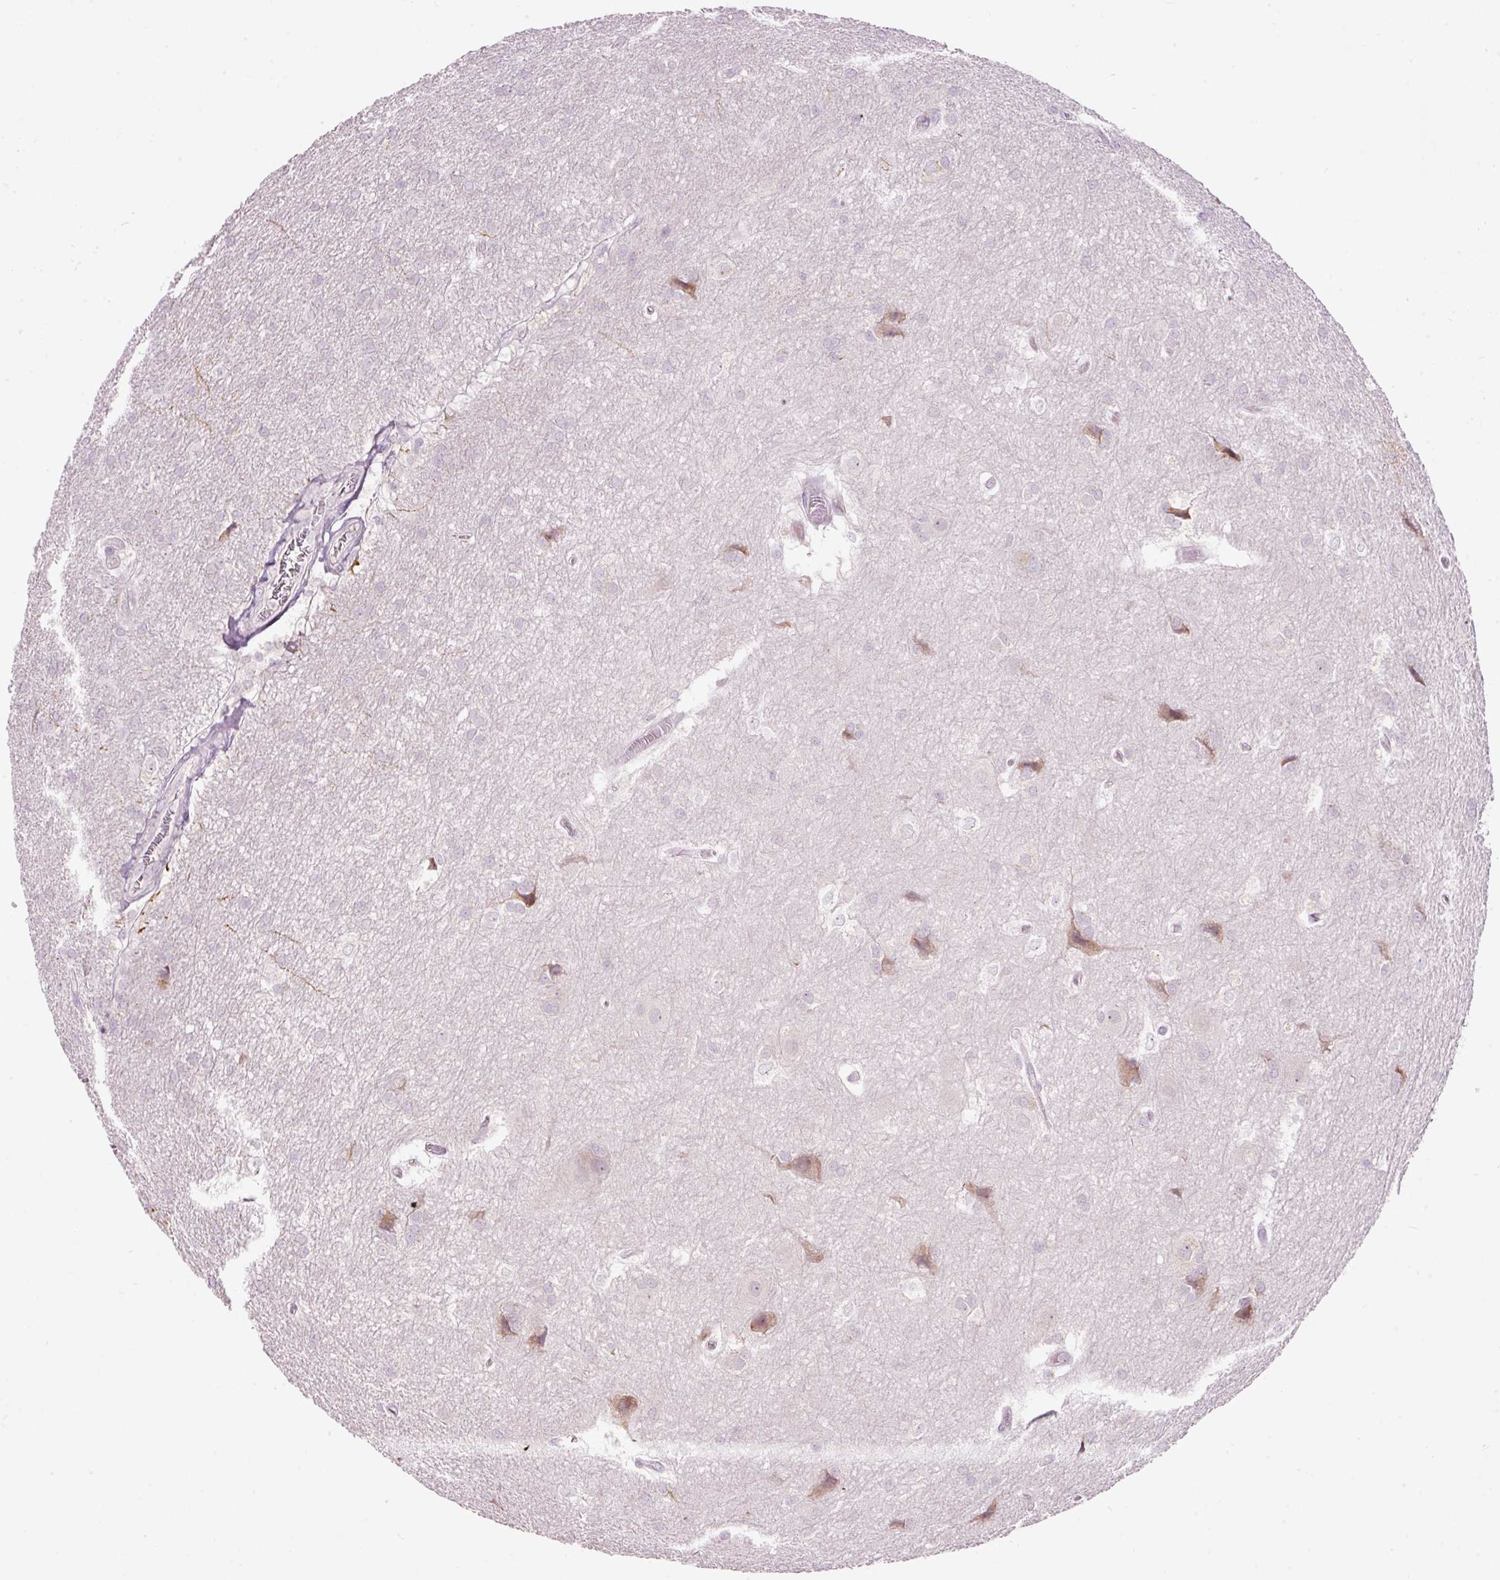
{"staining": {"intensity": "negative", "quantity": "none", "location": "none"}, "tissue": "glioma", "cell_type": "Tumor cells", "image_type": "cancer", "snomed": [{"axis": "morphology", "description": "Glioma, malignant, Low grade"}, {"axis": "topography", "description": "Brain"}], "caption": "This is an immunohistochemistry (IHC) photomicrograph of human low-grade glioma (malignant). There is no staining in tumor cells.", "gene": "RSPO2", "patient": {"sex": "male", "age": 66}}